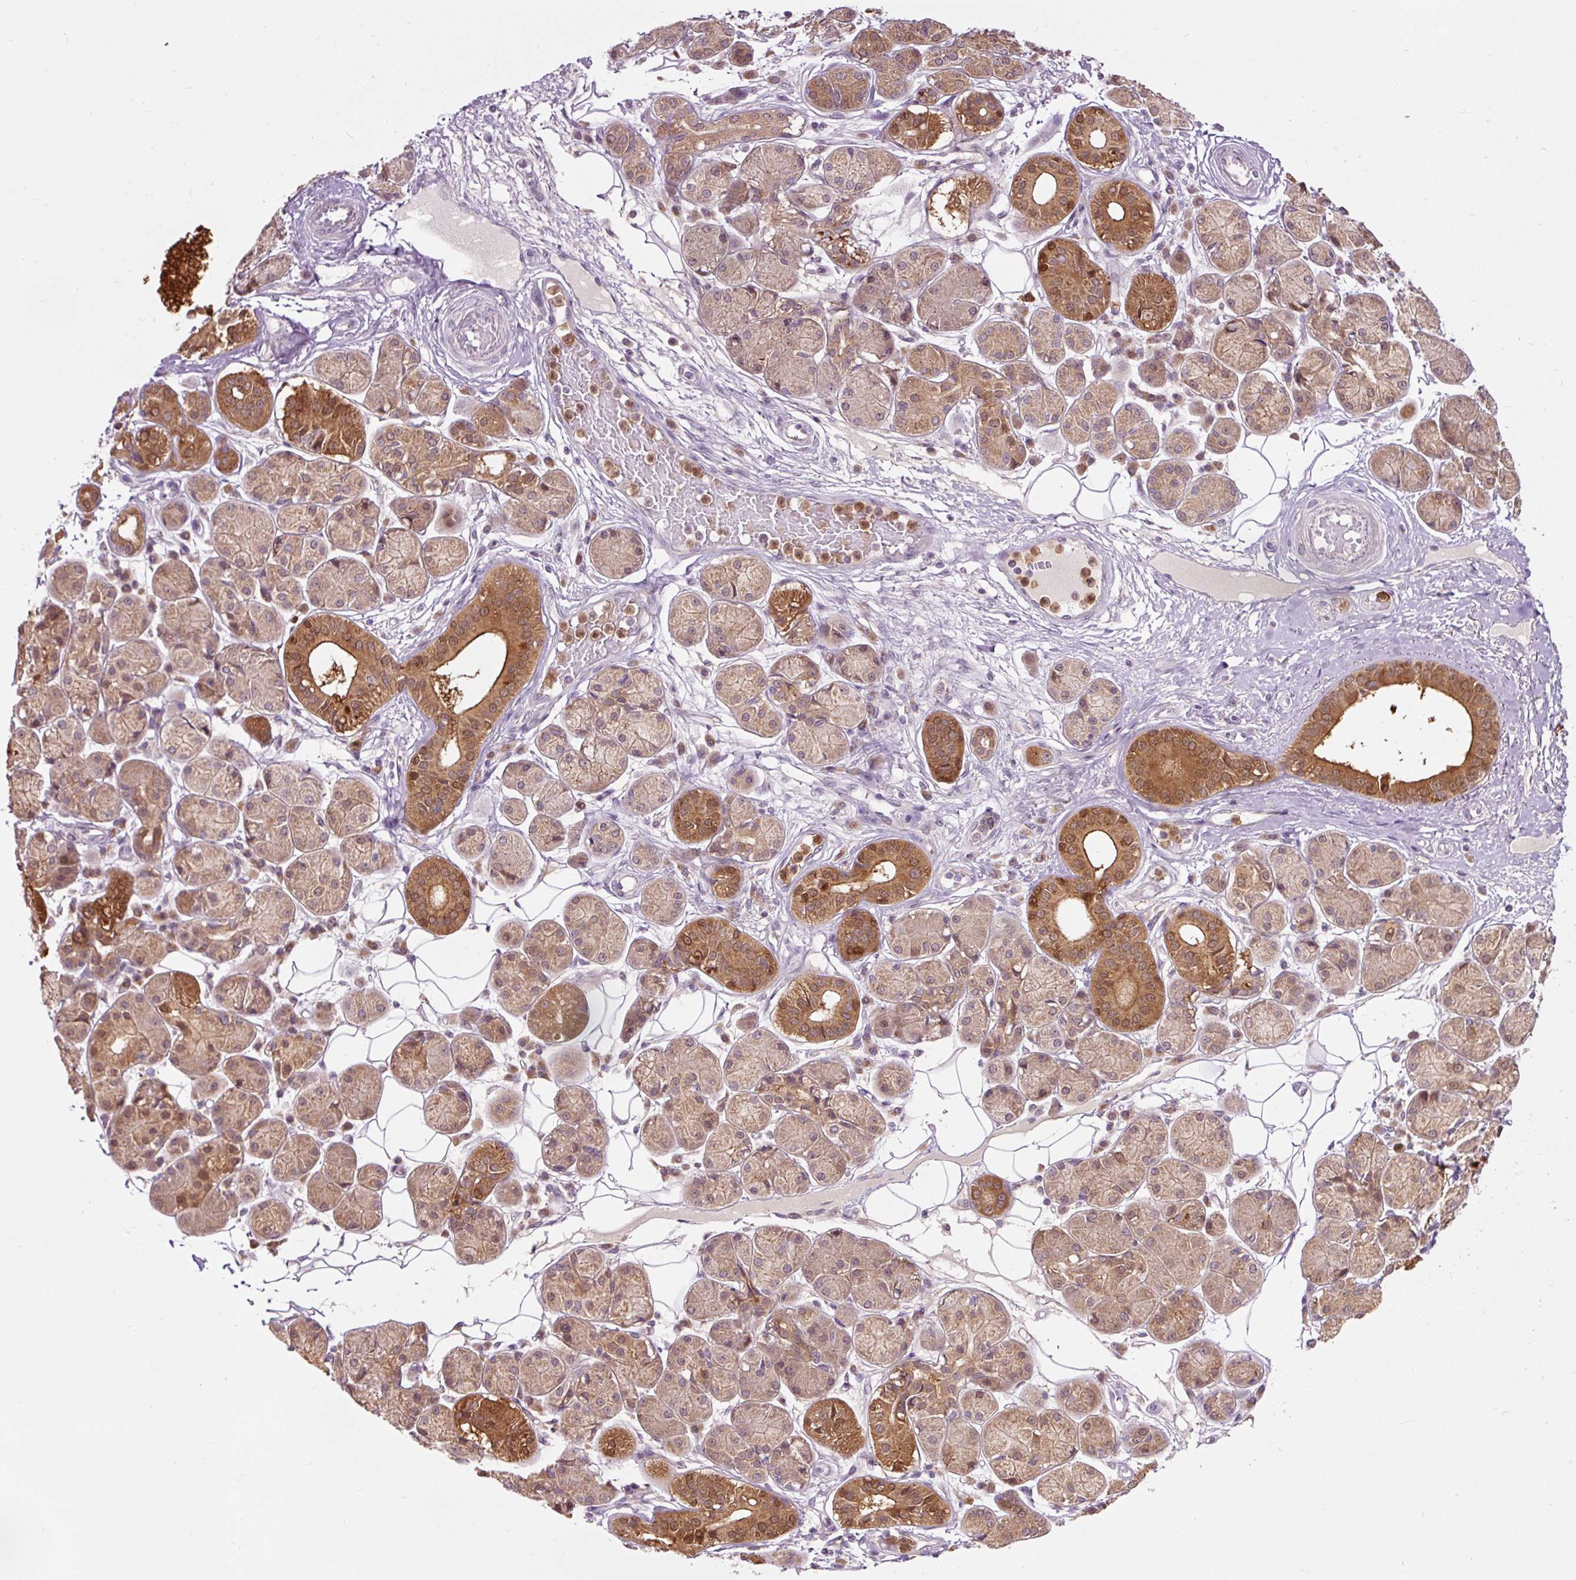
{"staining": {"intensity": "moderate", "quantity": ">75%", "location": "cytoplasmic/membranous,nuclear"}, "tissue": "salivary gland", "cell_type": "Glandular cells", "image_type": "normal", "snomed": [{"axis": "morphology", "description": "Squamous cell carcinoma, NOS"}, {"axis": "topography", "description": "Skin"}, {"axis": "topography", "description": "Head-Neck"}], "caption": "Brown immunohistochemical staining in normal salivary gland shows moderate cytoplasmic/membranous,nuclear positivity in about >75% of glandular cells. (brown staining indicates protein expression, while blue staining denotes nuclei).", "gene": "PRDX5", "patient": {"sex": "male", "age": 80}}